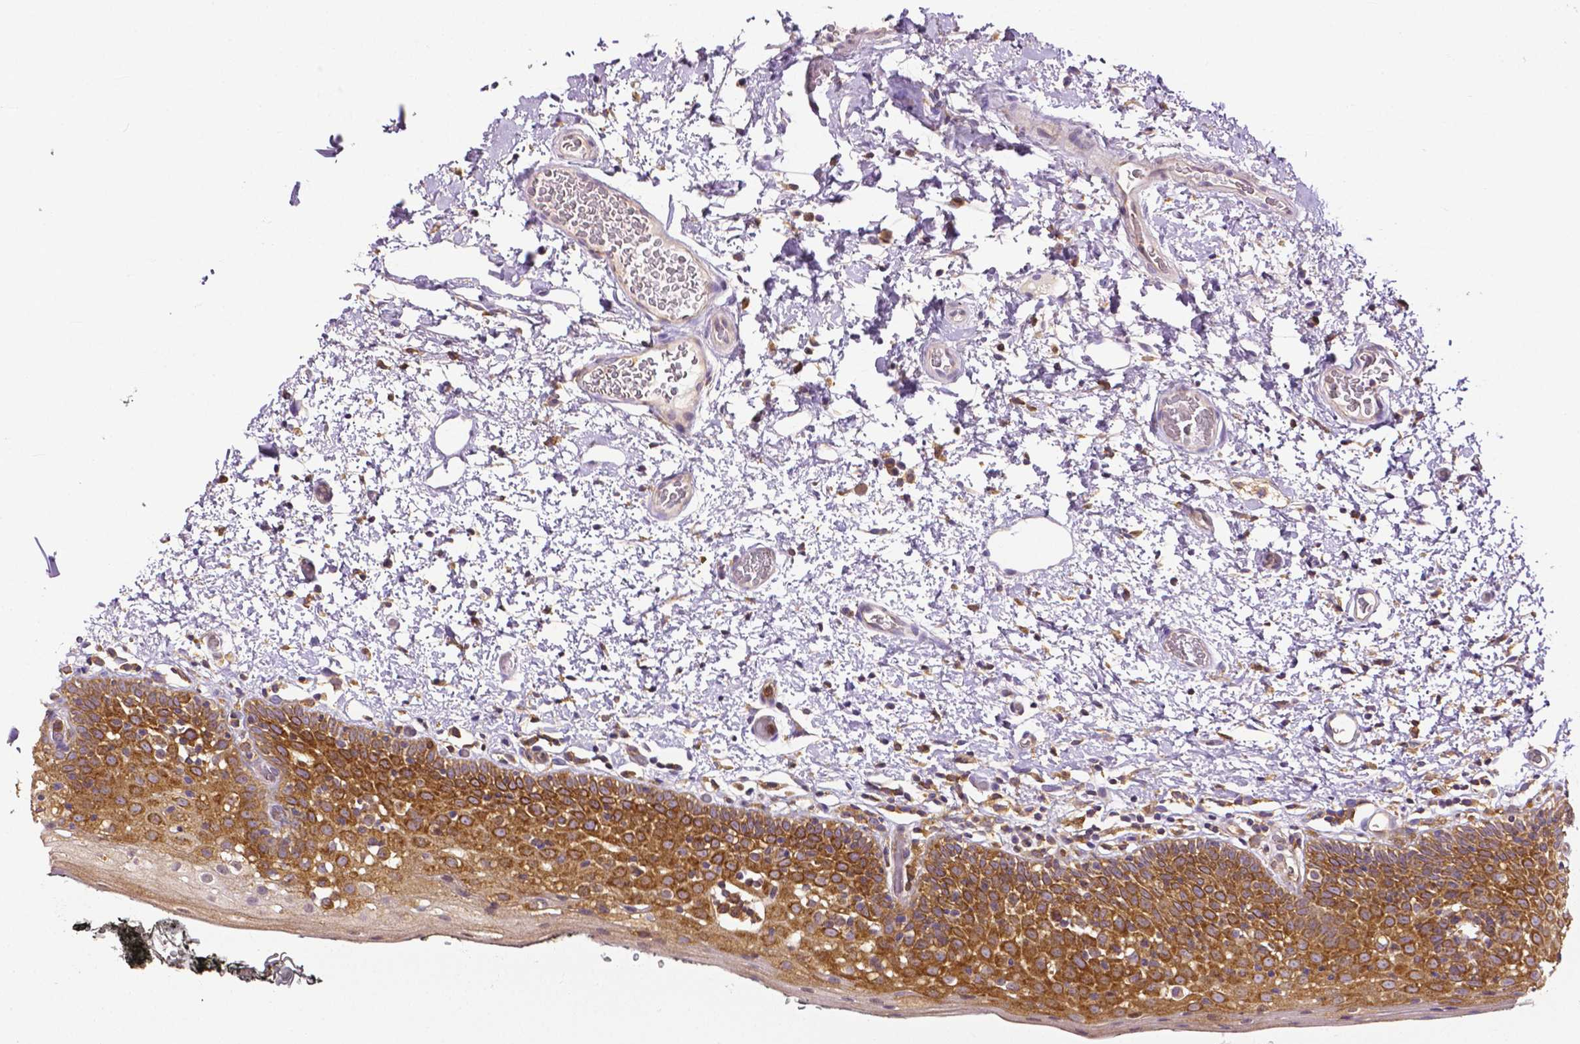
{"staining": {"intensity": "moderate", "quantity": ">75%", "location": "cytoplasmic/membranous"}, "tissue": "oral mucosa", "cell_type": "Squamous epithelial cells", "image_type": "normal", "snomed": [{"axis": "morphology", "description": "Normal tissue, NOS"}, {"axis": "morphology", "description": "Squamous cell carcinoma, NOS"}, {"axis": "topography", "description": "Oral tissue"}, {"axis": "topography", "description": "Head-Neck"}], "caption": "Immunohistochemistry (IHC) of normal human oral mucosa demonstrates medium levels of moderate cytoplasmic/membranous staining in about >75% of squamous epithelial cells. The staining is performed using DAB brown chromogen to label protein expression. The nuclei are counter-stained blue using hematoxylin.", "gene": "DICER1", "patient": {"sex": "male", "age": 69}}